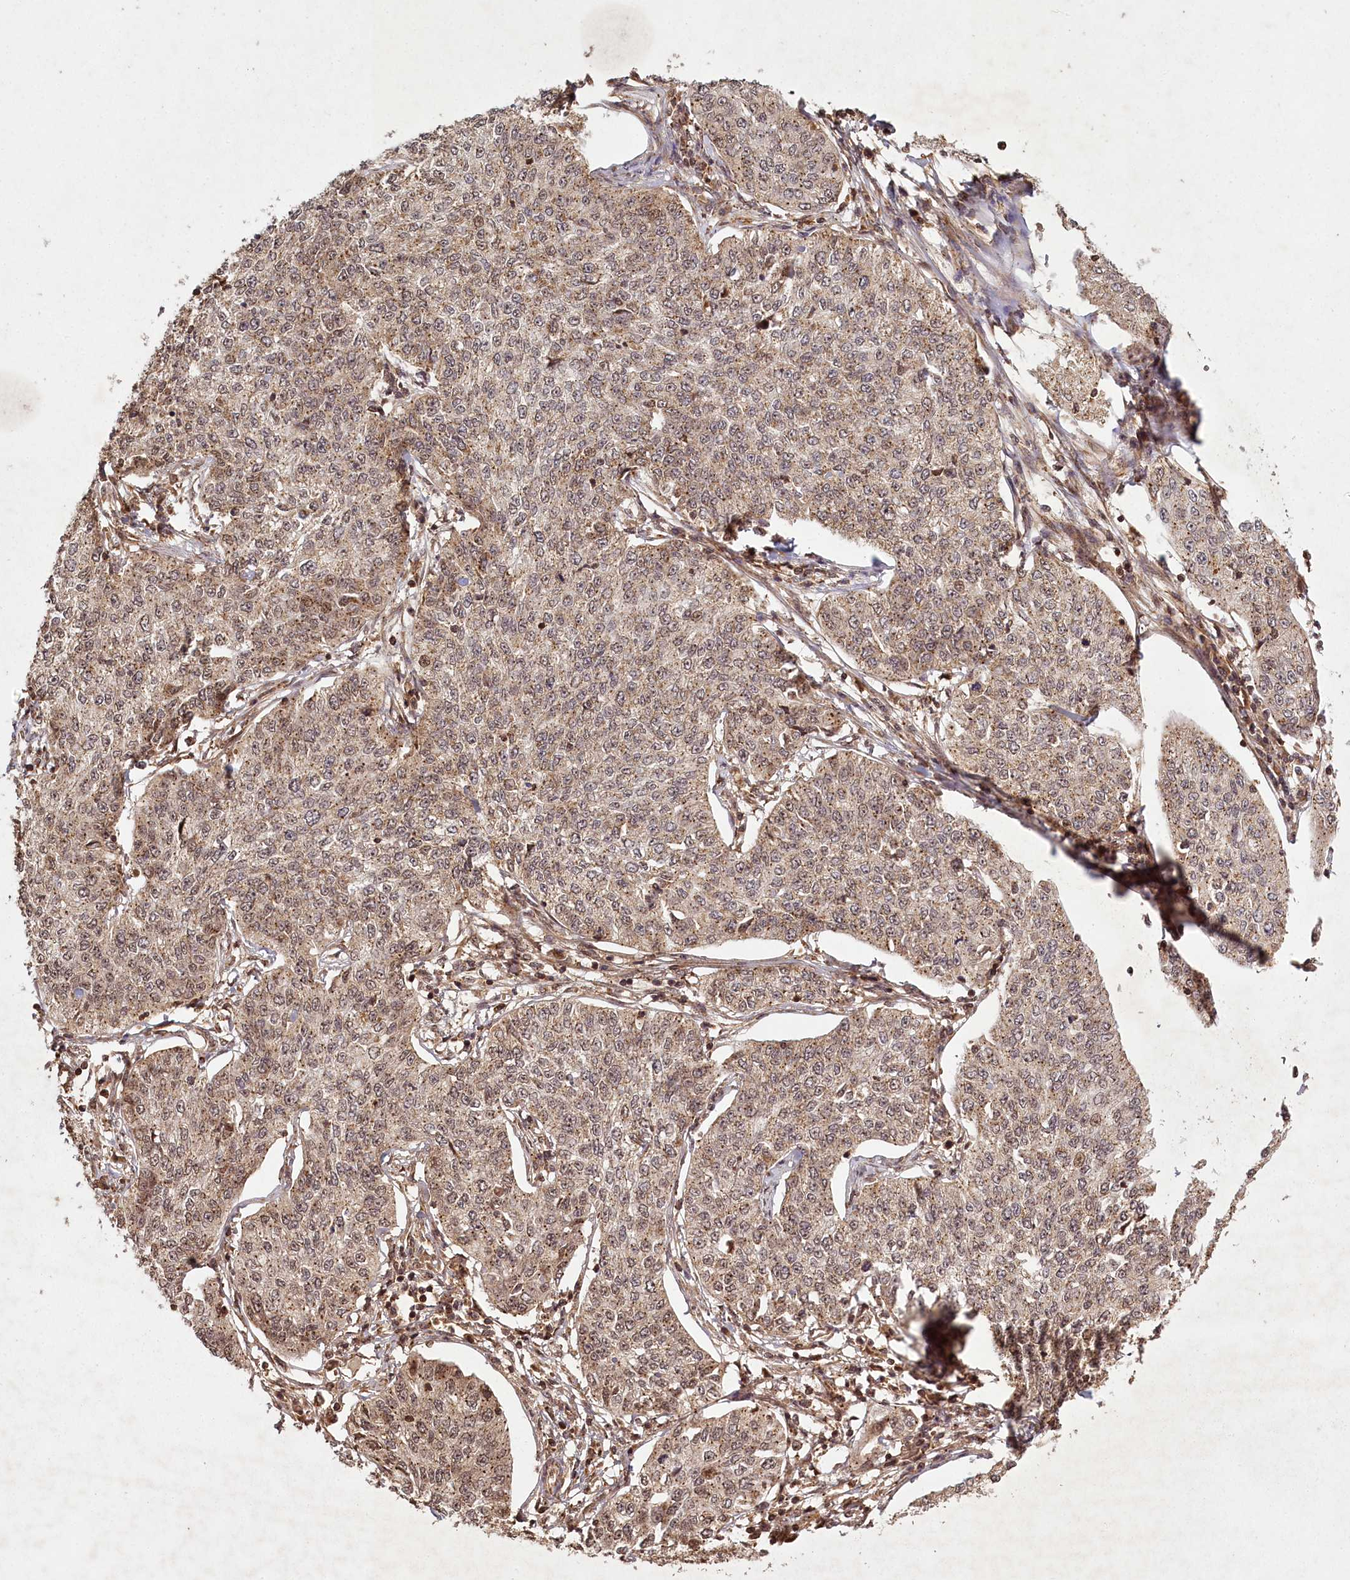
{"staining": {"intensity": "moderate", "quantity": ">75%", "location": "cytoplasmic/membranous"}, "tissue": "cervical cancer", "cell_type": "Tumor cells", "image_type": "cancer", "snomed": [{"axis": "morphology", "description": "Squamous cell carcinoma, NOS"}, {"axis": "topography", "description": "Cervix"}], "caption": "Immunohistochemistry (IHC) of human squamous cell carcinoma (cervical) displays medium levels of moderate cytoplasmic/membranous expression in about >75% of tumor cells.", "gene": "MICU1", "patient": {"sex": "female", "age": 35}}